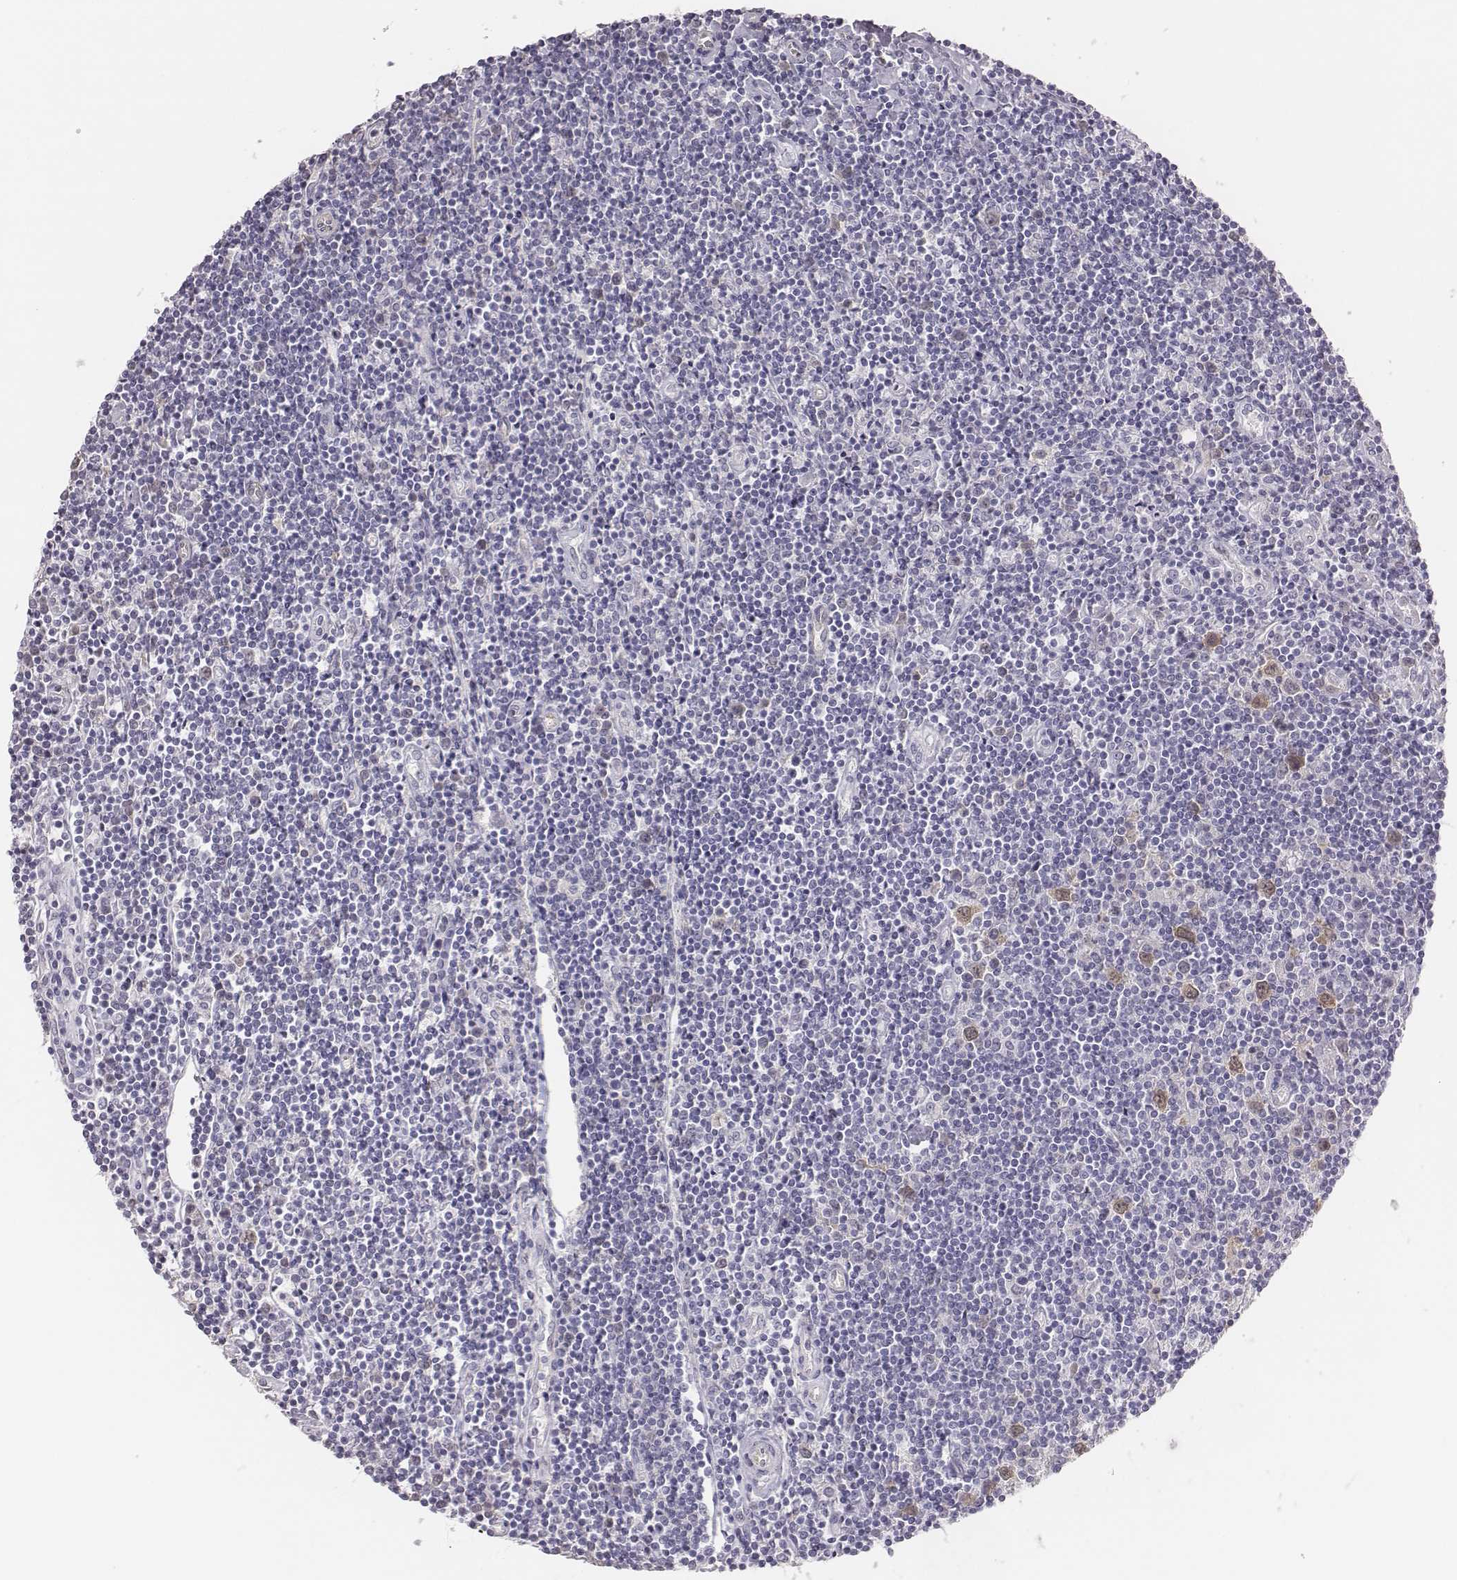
{"staining": {"intensity": "moderate", "quantity": ">75%", "location": "nuclear"}, "tissue": "lymphoma", "cell_type": "Tumor cells", "image_type": "cancer", "snomed": [{"axis": "morphology", "description": "Hodgkin's disease, NOS"}, {"axis": "topography", "description": "Lymph node"}], "caption": "Lymphoma was stained to show a protein in brown. There is medium levels of moderate nuclear staining in about >75% of tumor cells.", "gene": "PBK", "patient": {"sex": "male", "age": 40}}